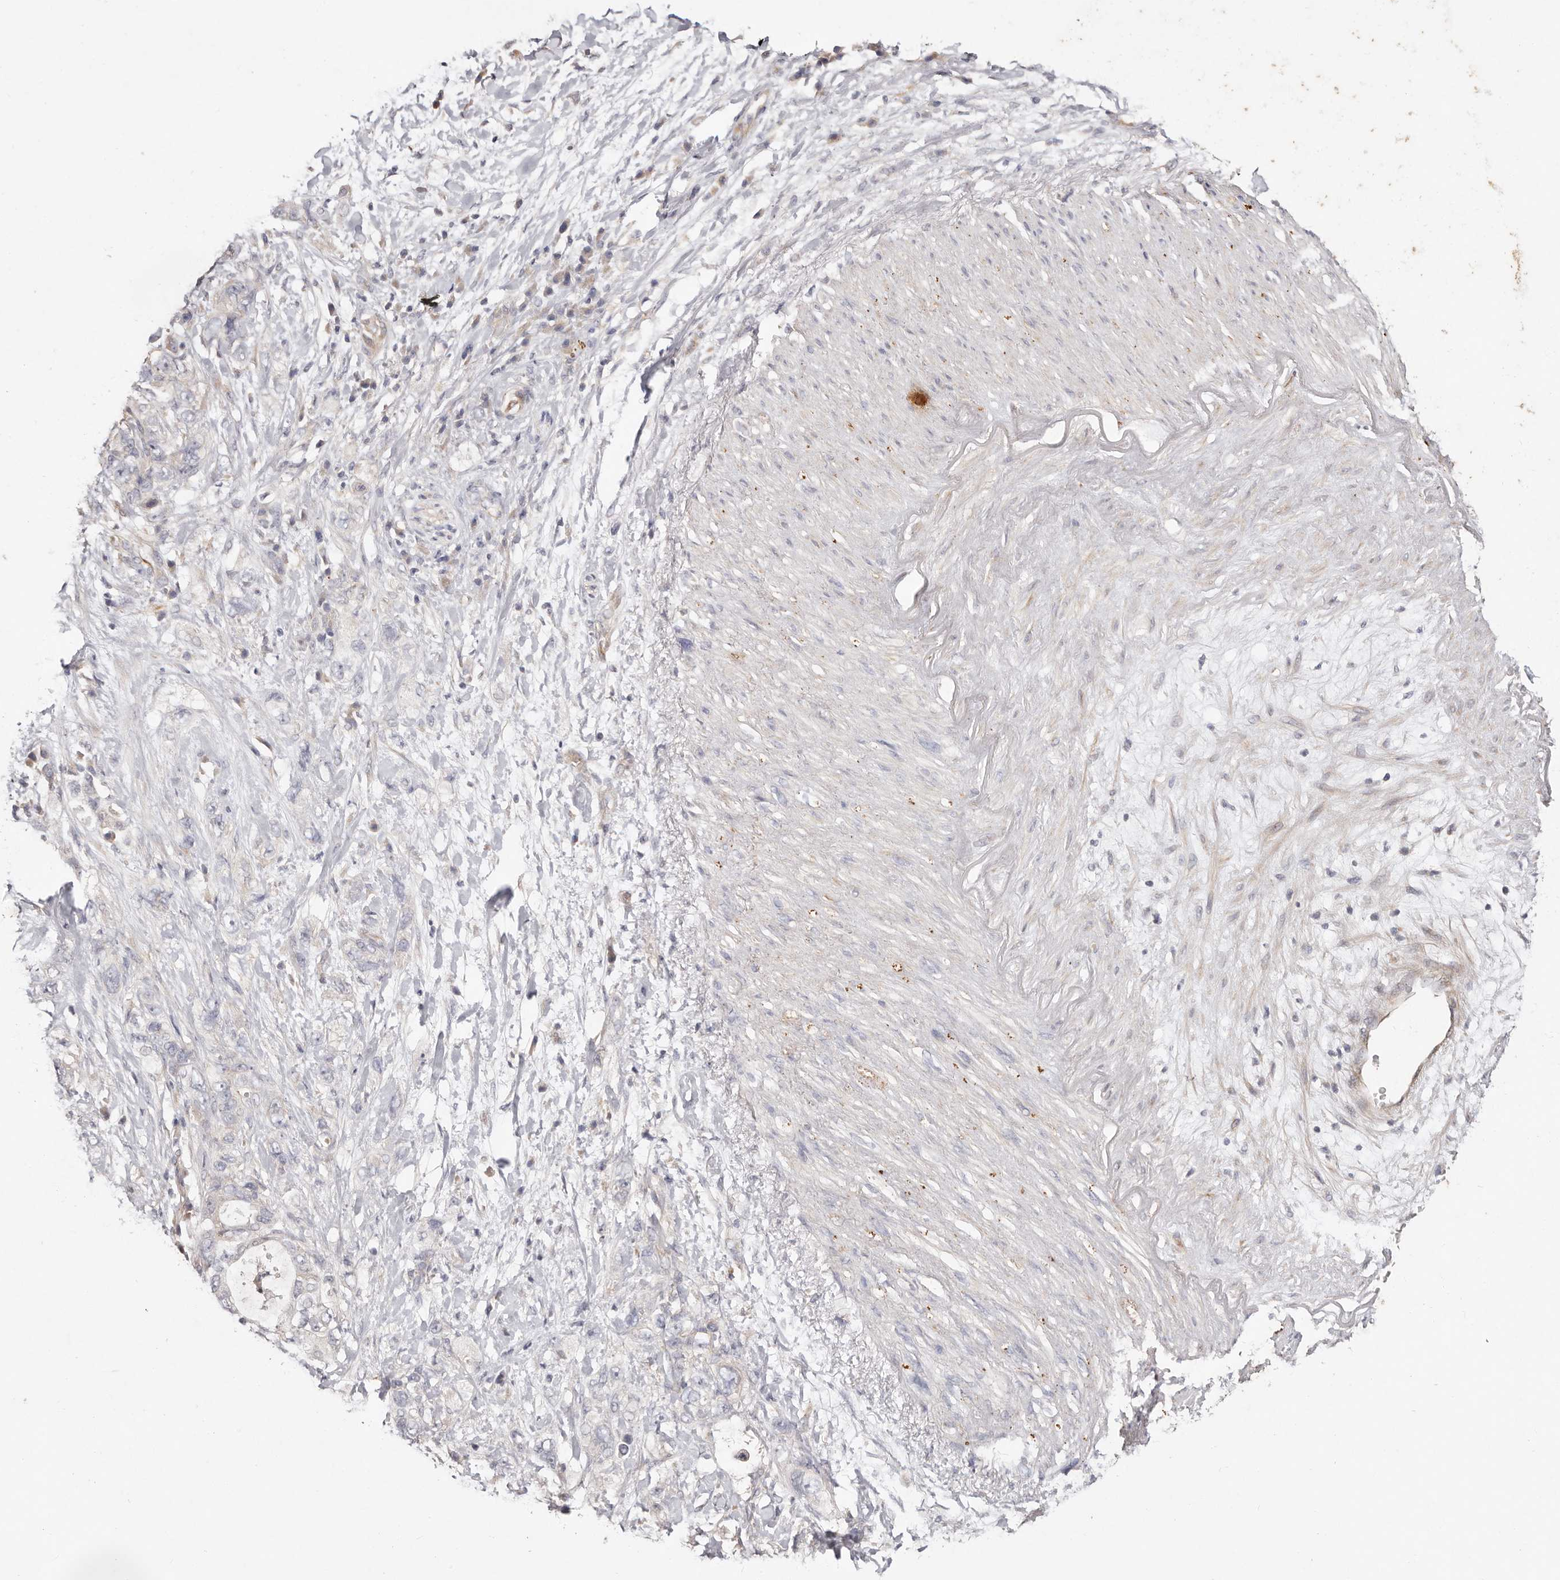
{"staining": {"intensity": "negative", "quantity": "none", "location": "none"}, "tissue": "pancreatic cancer", "cell_type": "Tumor cells", "image_type": "cancer", "snomed": [{"axis": "morphology", "description": "Adenocarcinoma, NOS"}, {"axis": "topography", "description": "Pancreas"}], "caption": "Tumor cells show no significant protein expression in adenocarcinoma (pancreatic).", "gene": "THBS3", "patient": {"sex": "female", "age": 73}}